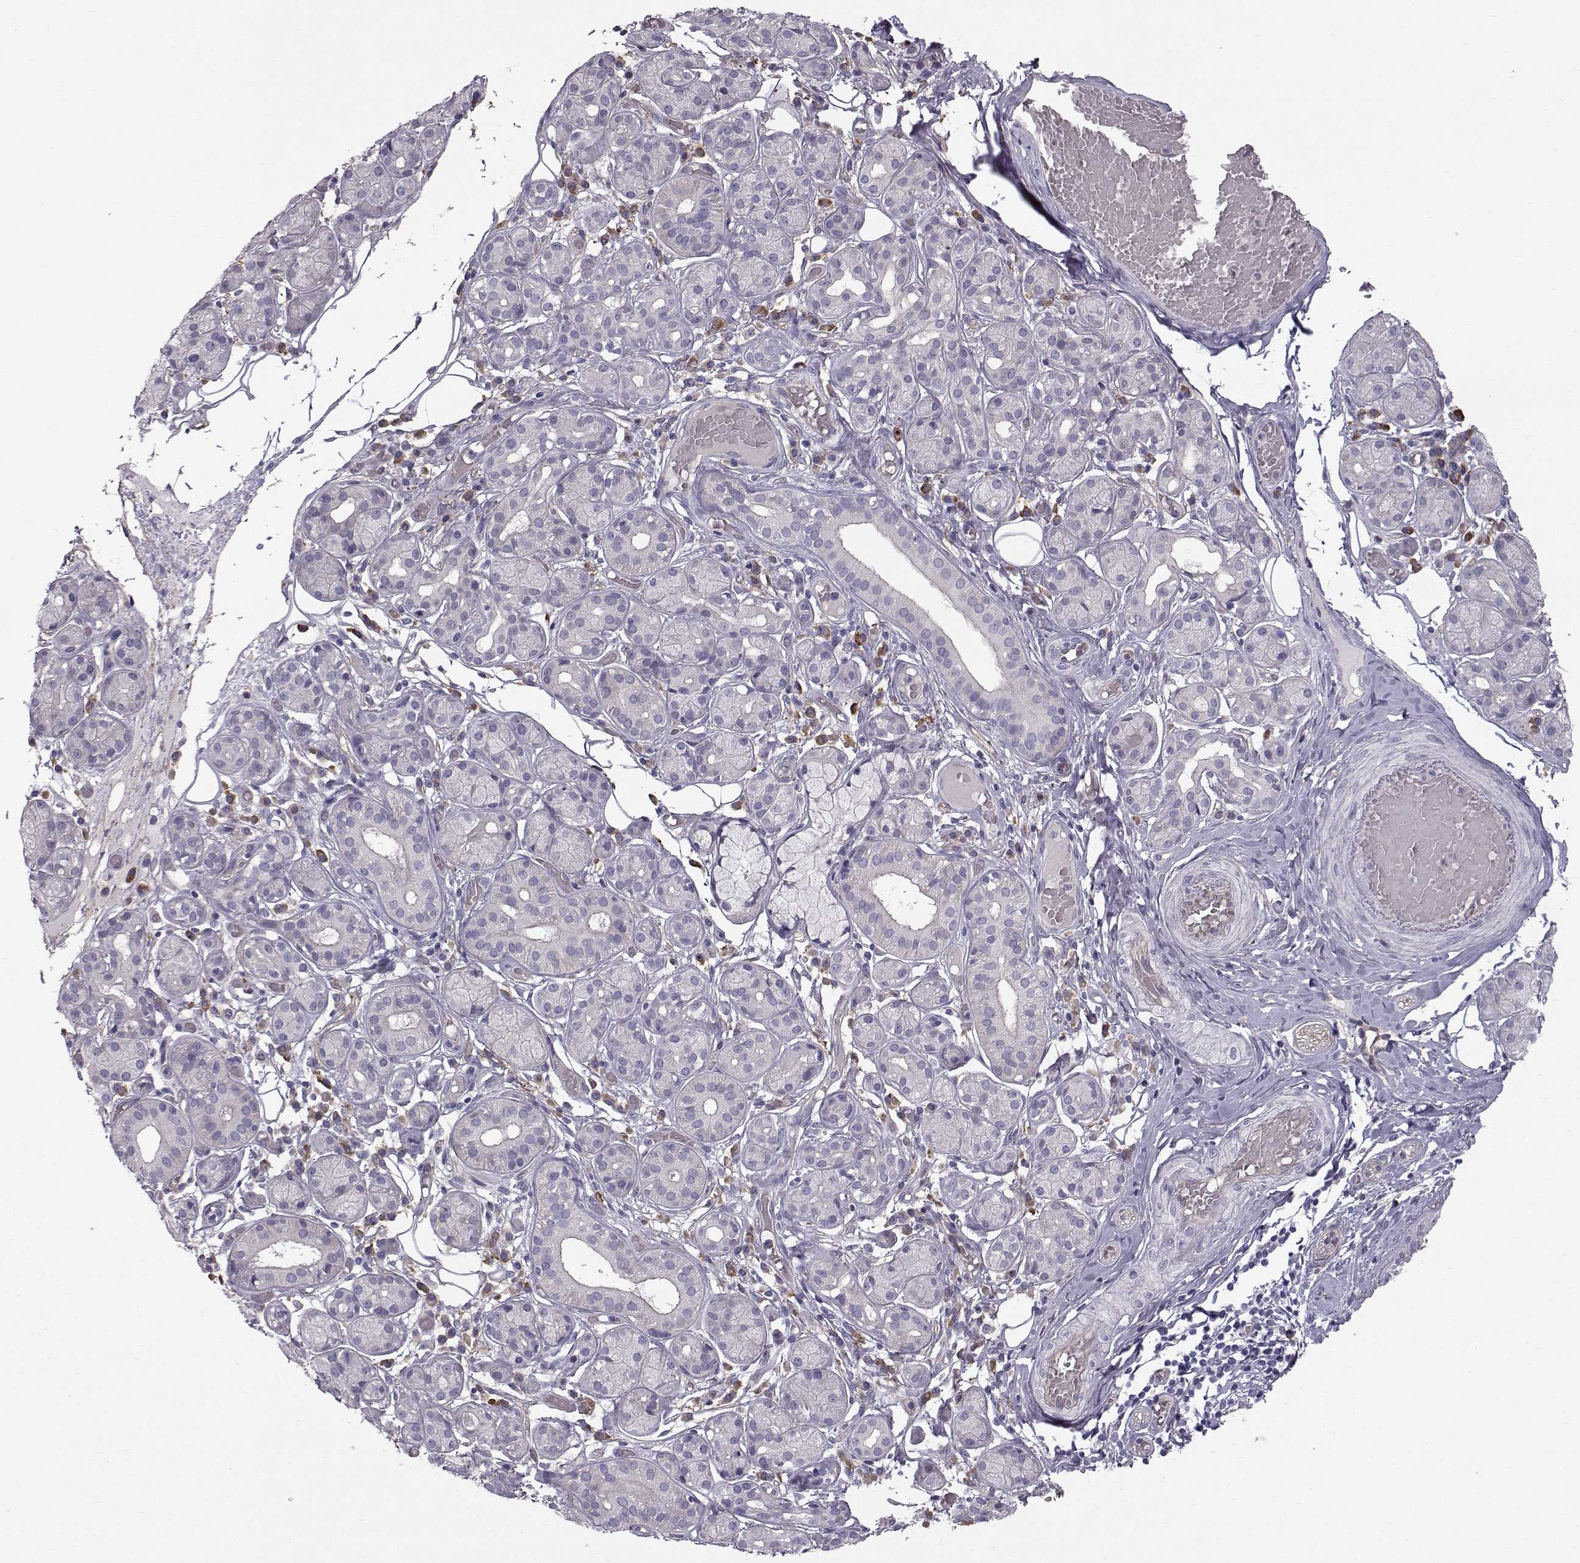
{"staining": {"intensity": "negative", "quantity": "none", "location": "none"}, "tissue": "salivary gland", "cell_type": "Glandular cells", "image_type": "normal", "snomed": [{"axis": "morphology", "description": "Normal tissue, NOS"}, {"axis": "topography", "description": "Salivary gland"}, {"axis": "topography", "description": "Peripheral nerve tissue"}], "caption": "An image of salivary gland stained for a protein shows no brown staining in glandular cells.", "gene": "QPCT", "patient": {"sex": "male", "age": 71}}